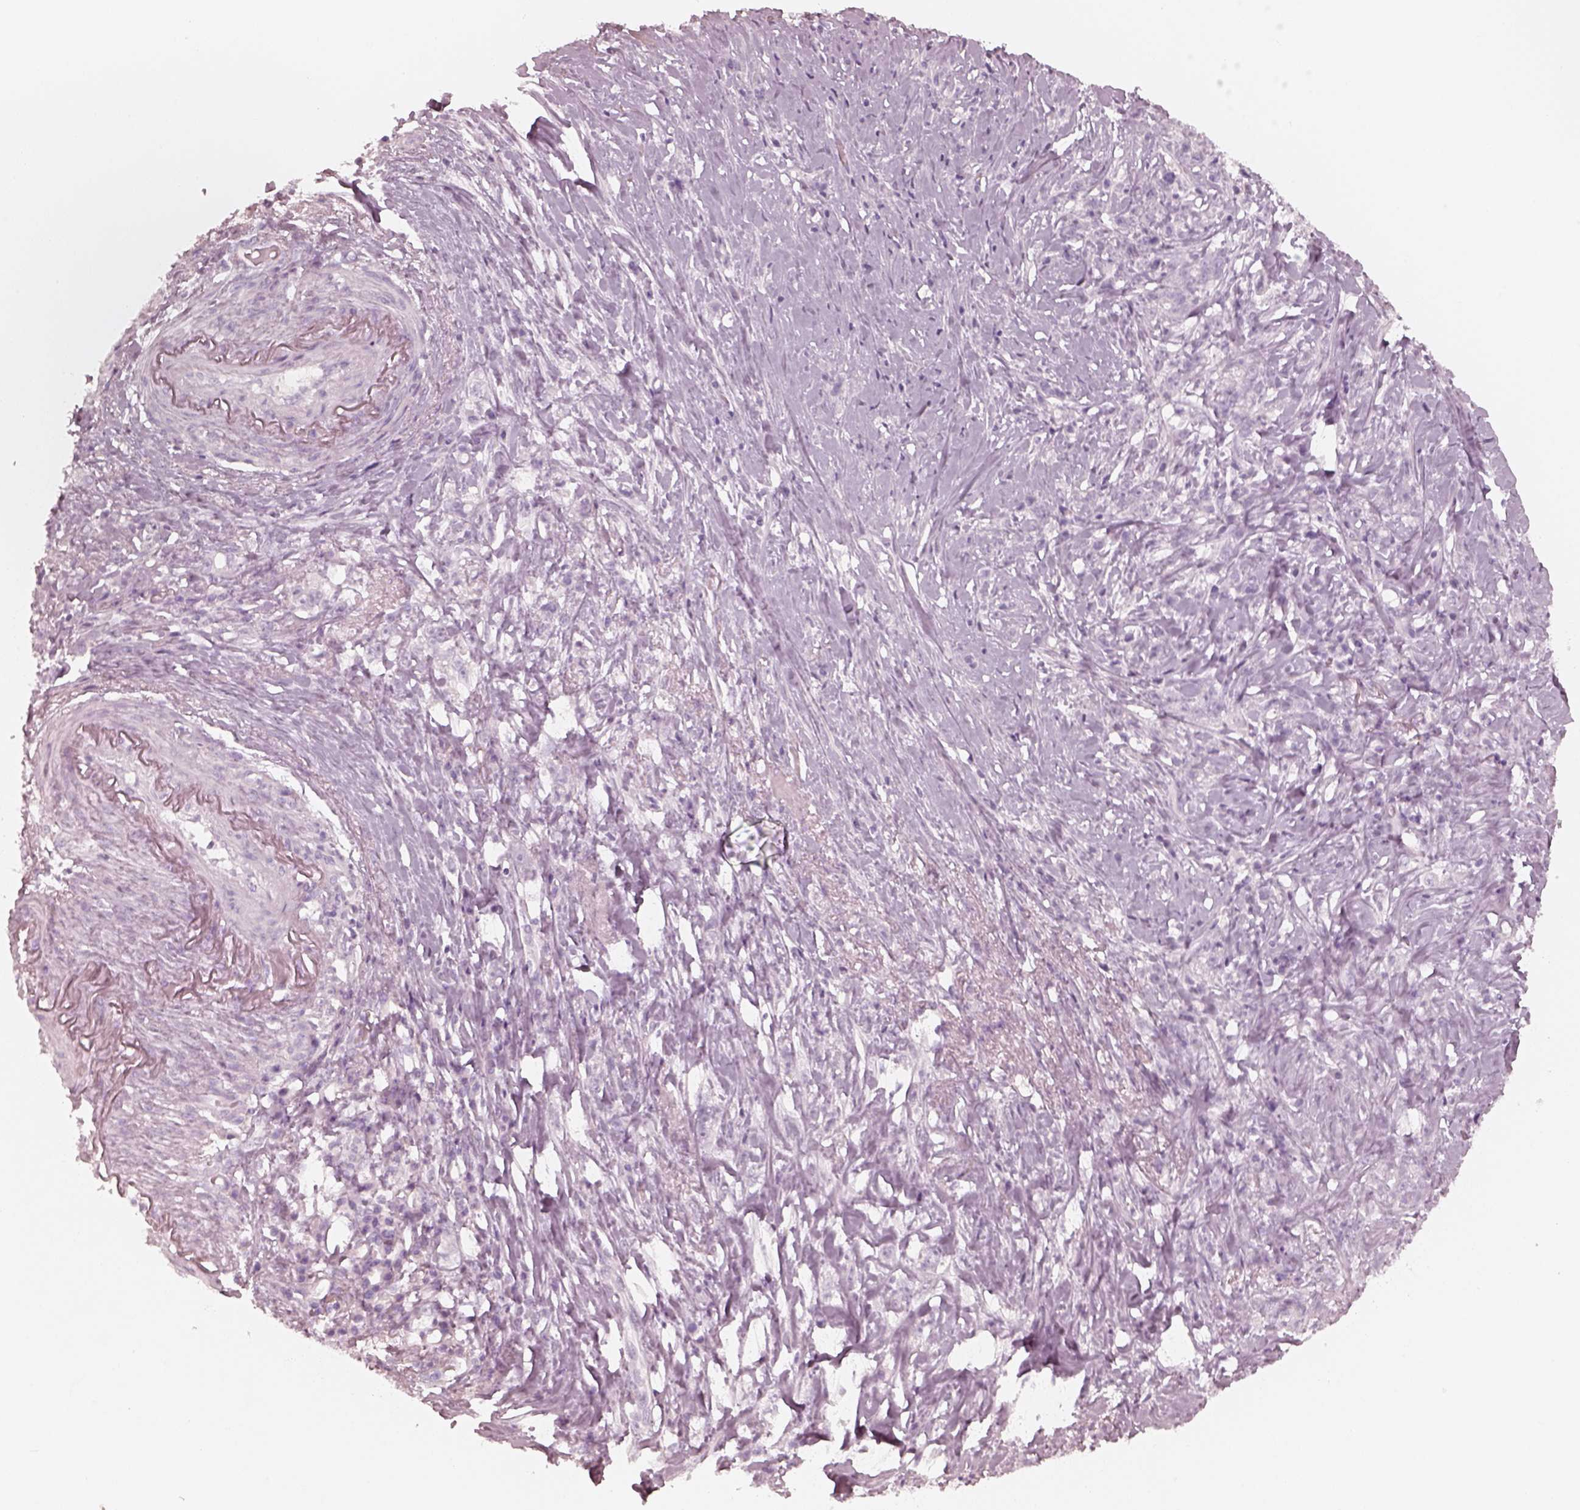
{"staining": {"intensity": "negative", "quantity": "none", "location": "none"}, "tissue": "stomach cancer", "cell_type": "Tumor cells", "image_type": "cancer", "snomed": [{"axis": "morphology", "description": "Adenocarcinoma, NOS"}, {"axis": "topography", "description": "Stomach, lower"}], "caption": "There is no significant expression in tumor cells of stomach adenocarcinoma.", "gene": "KRT82", "patient": {"sex": "male", "age": 88}}